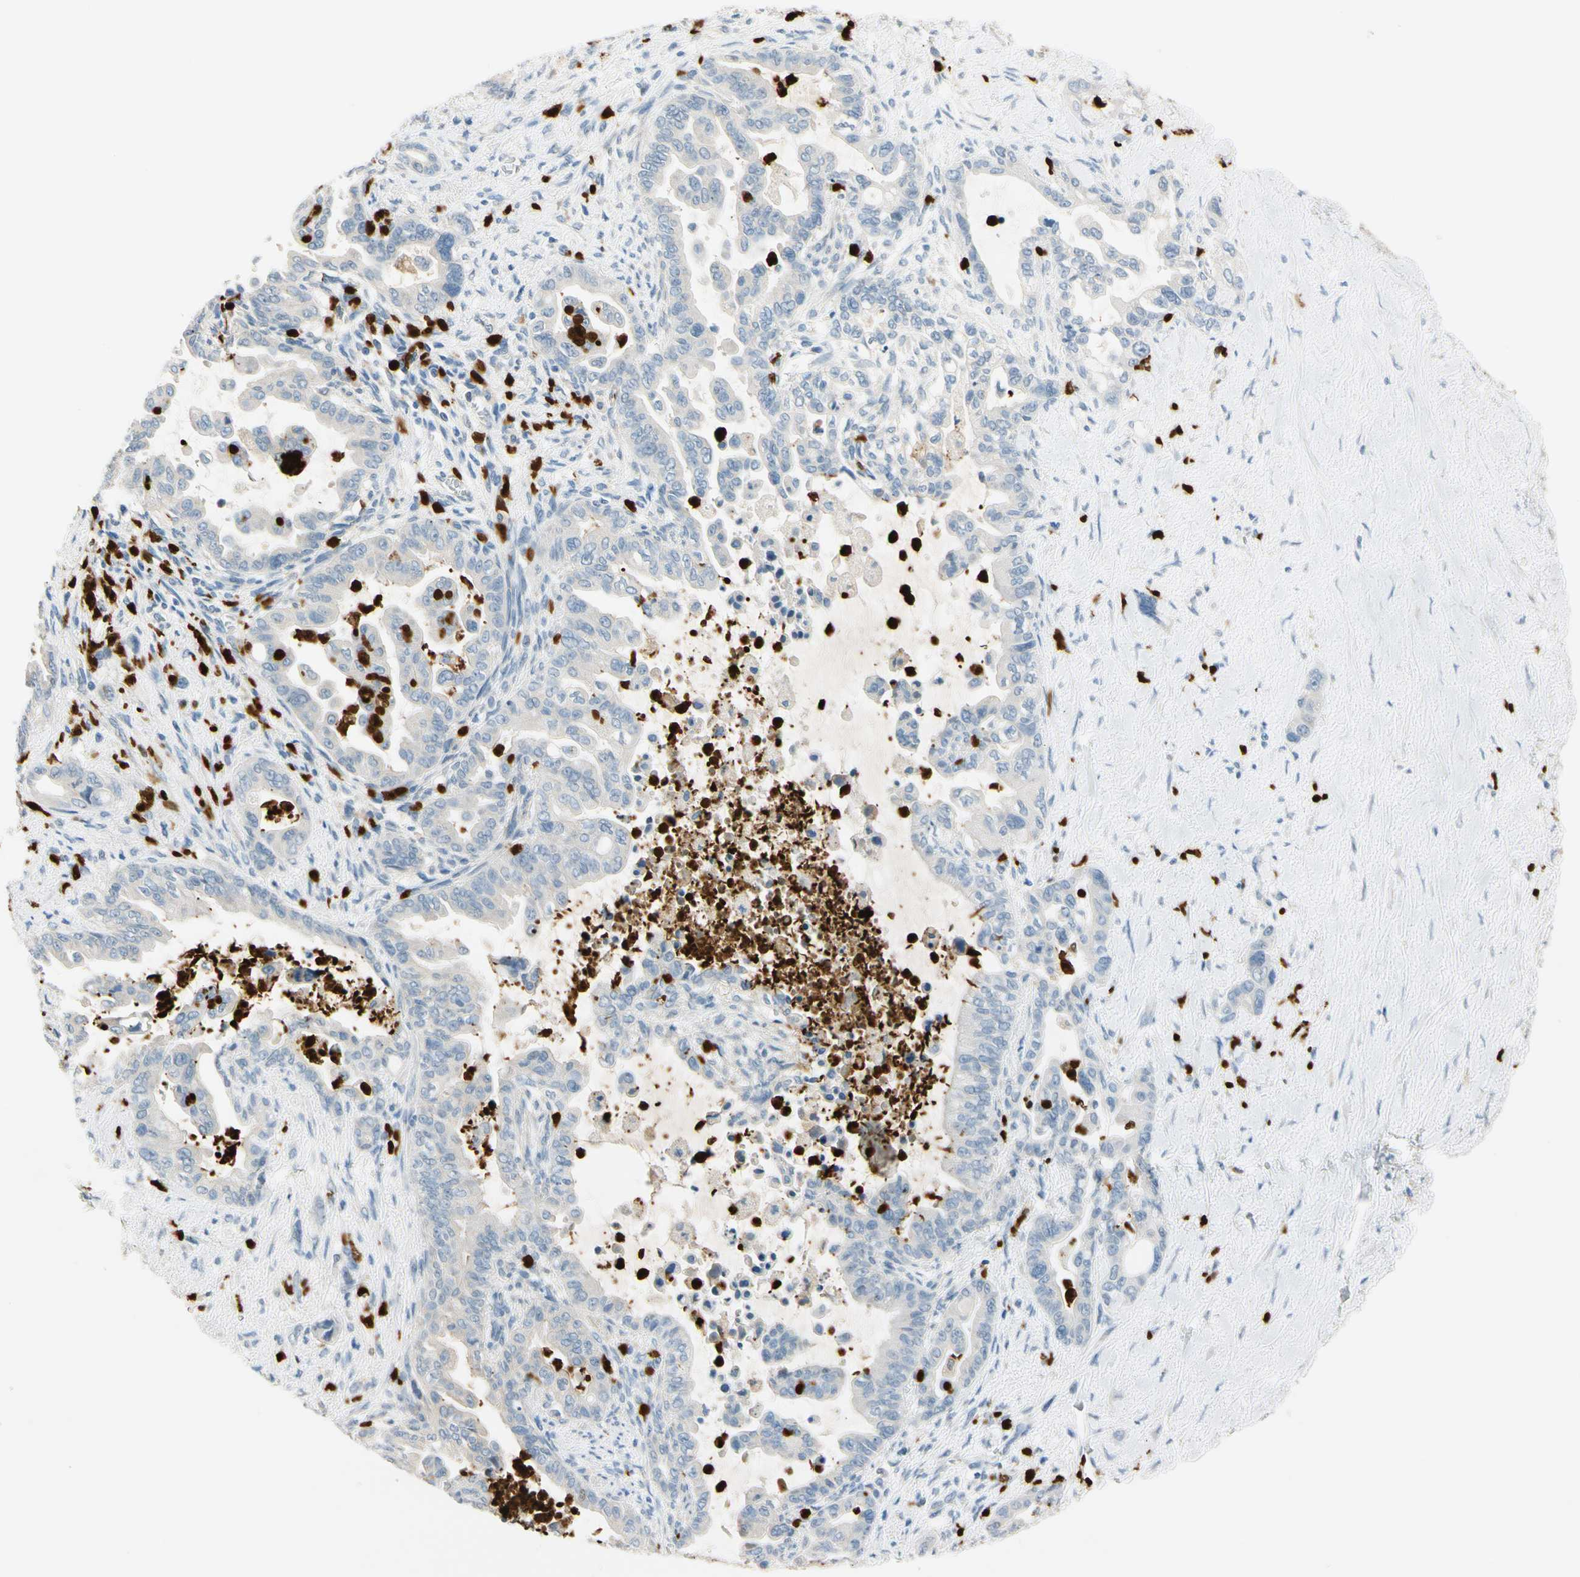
{"staining": {"intensity": "negative", "quantity": "none", "location": "none"}, "tissue": "pancreatic cancer", "cell_type": "Tumor cells", "image_type": "cancer", "snomed": [{"axis": "morphology", "description": "Adenocarcinoma, NOS"}, {"axis": "topography", "description": "Pancreas"}], "caption": "Pancreatic cancer (adenocarcinoma) stained for a protein using IHC reveals no expression tumor cells.", "gene": "TRAF5", "patient": {"sex": "male", "age": 70}}